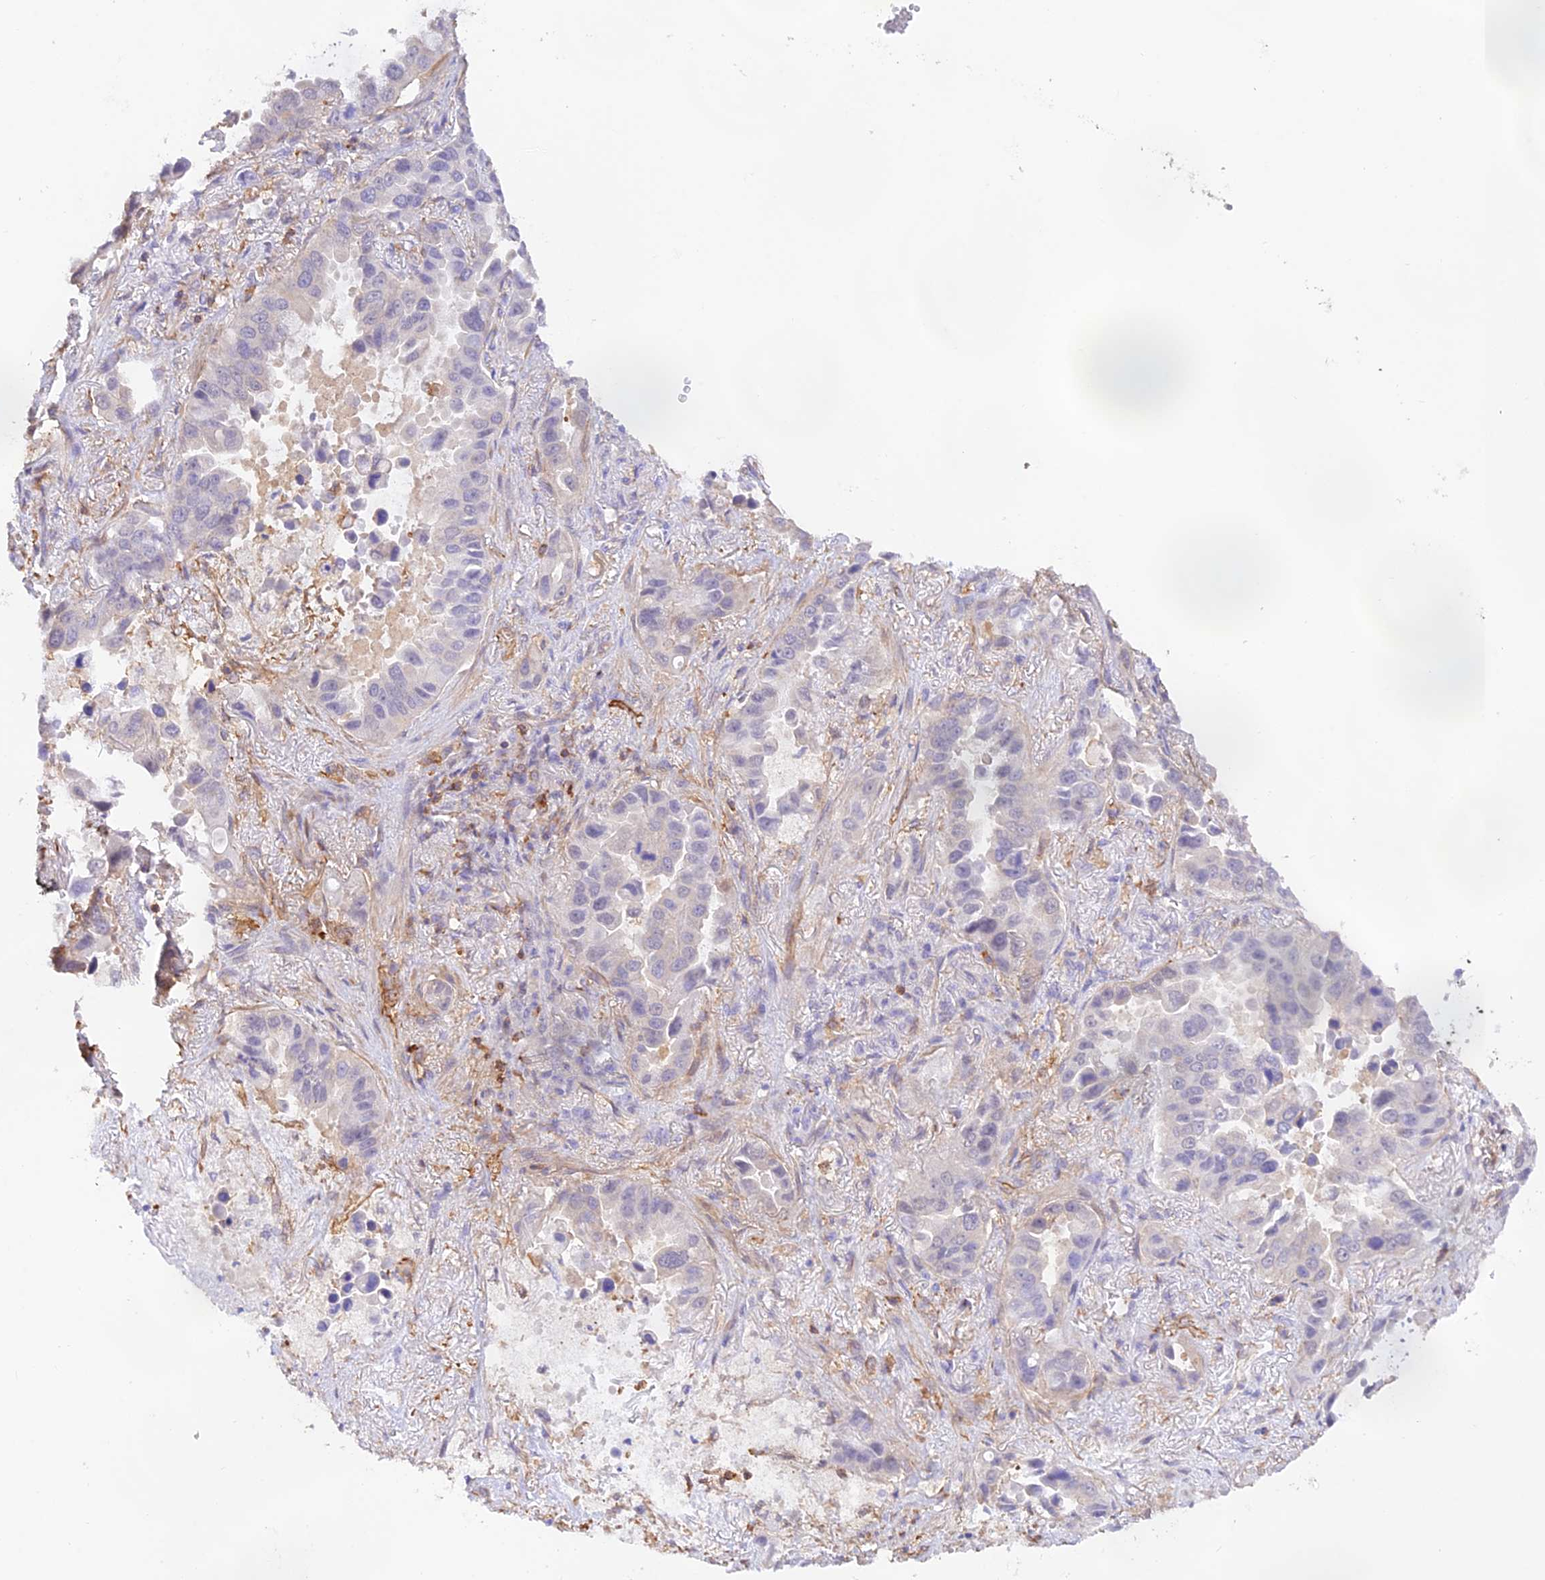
{"staining": {"intensity": "negative", "quantity": "none", "location": "none"}, "tissue": "lung cancer", "cell_type": "Tumor cells", "image_type": "cancer", "snomed": [{"axis": "morphology", "description": "Adenocarcinoma, NOS"}, {"axis": "topography", "description": "Lung"}], "caption": "An immunohistochemistry image of adenocarcinoma (lung) is shown. There is no staining in tumor cells of adenocarcinoma (lung). (DAB (3,3'-diaminobenzidine) IHC with hematoxylin counter stain).", "gene": "DENND1C", "patient": {"sex": "male", "age": 64}}